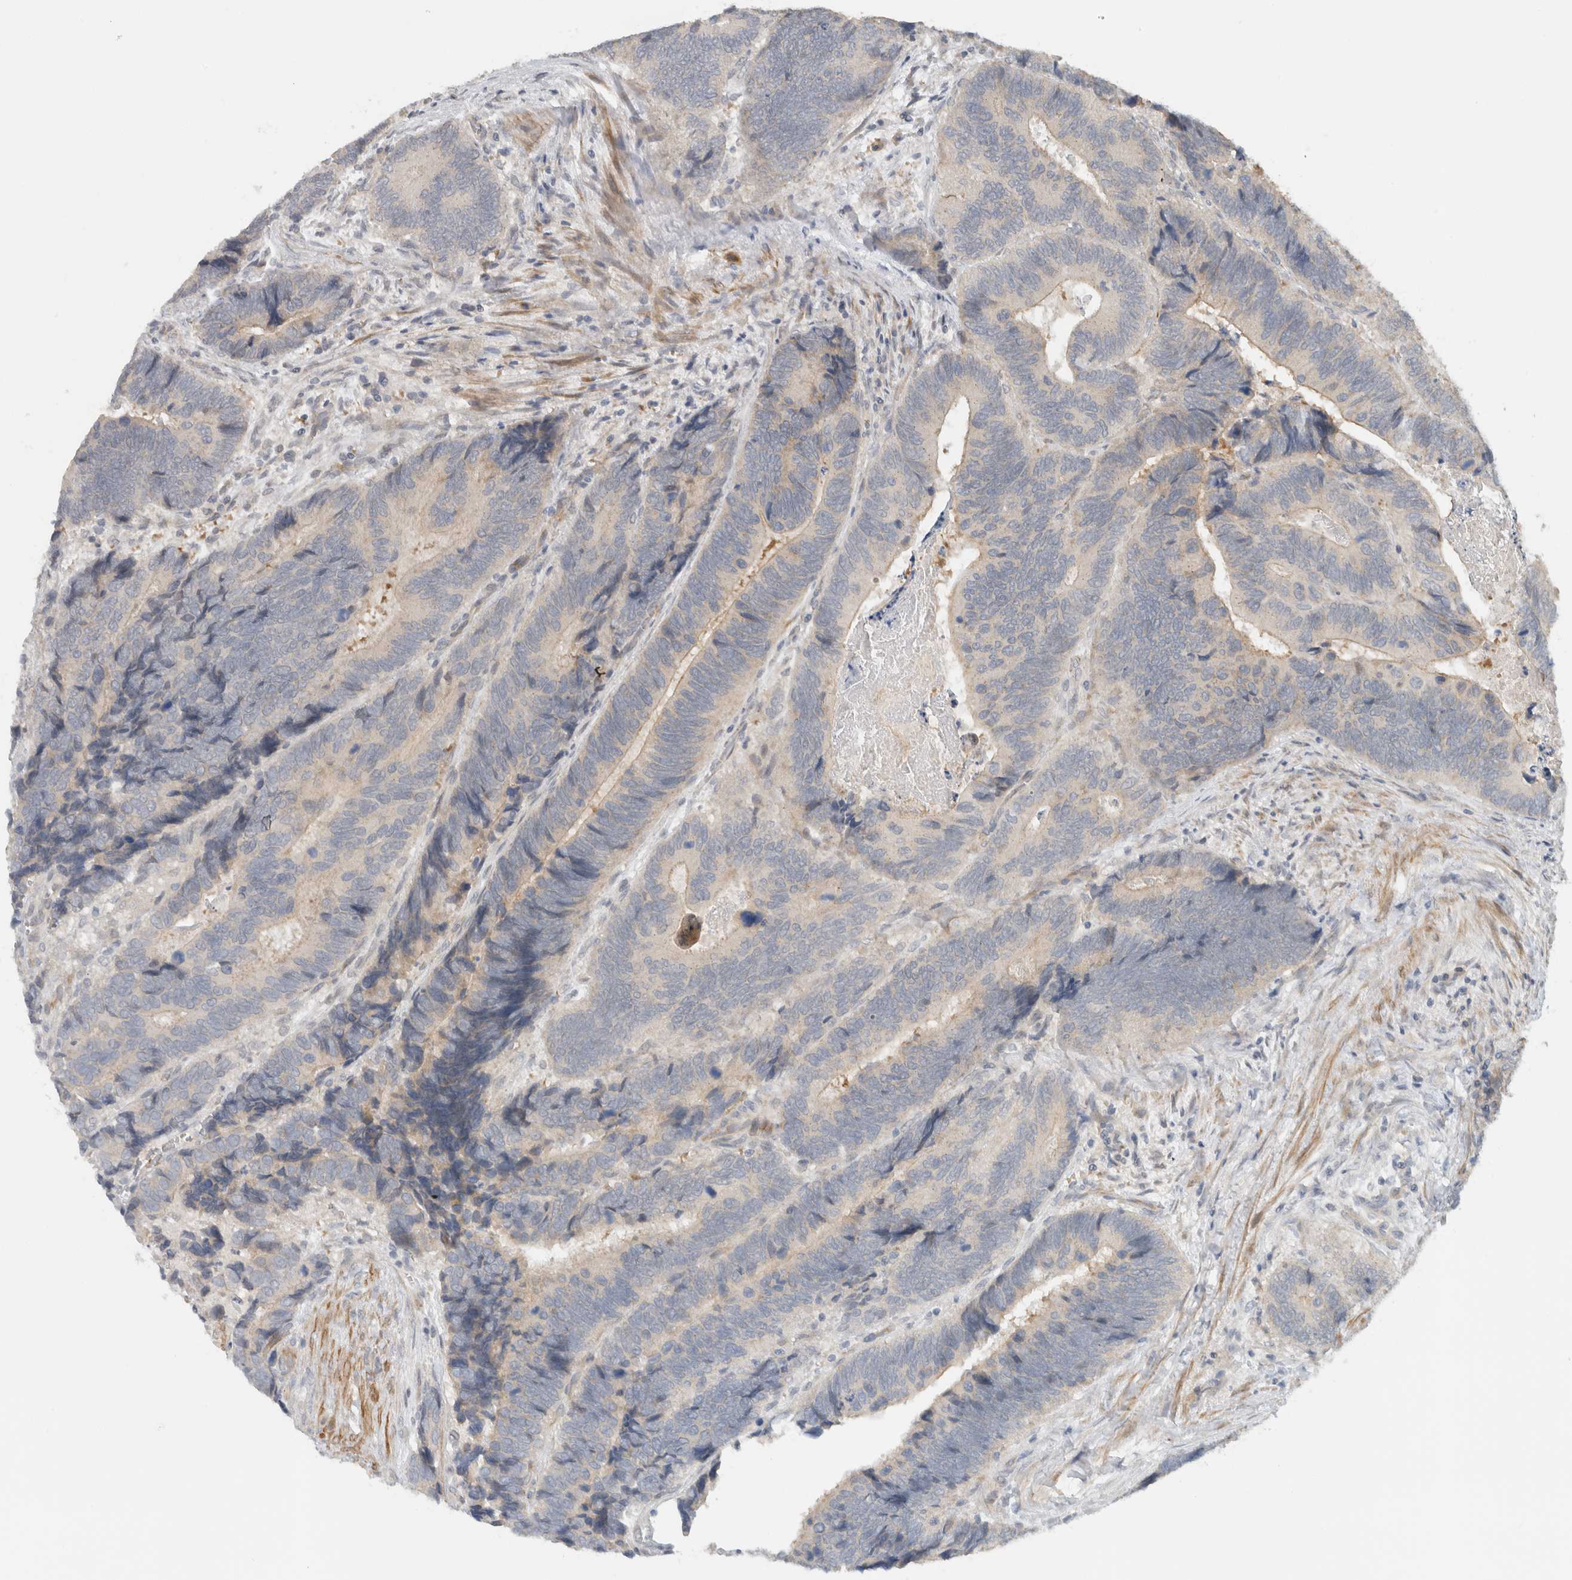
{"staining": {"intensity": "negative", "quantity": "none", "location": "none"}, "tissue": "colorectal cancer", "cell_type": "Tumor cells", "image_type": "cancer", "snomed": [{"axis": "morphology", "description": "Inflammation, NOS"}, {"axis": "morphology", "description": "Adenocarcinoma, NOS"}, {"axis": "topography", "description": "Colon"}], "caption": "Colorectal cancer (adenocarcinoma) was stained to show a protein in brown. There is no significant staining in tumor cells.", "gene": "ERCC6L2", "patient": {"sex": "male", "age": 72}}